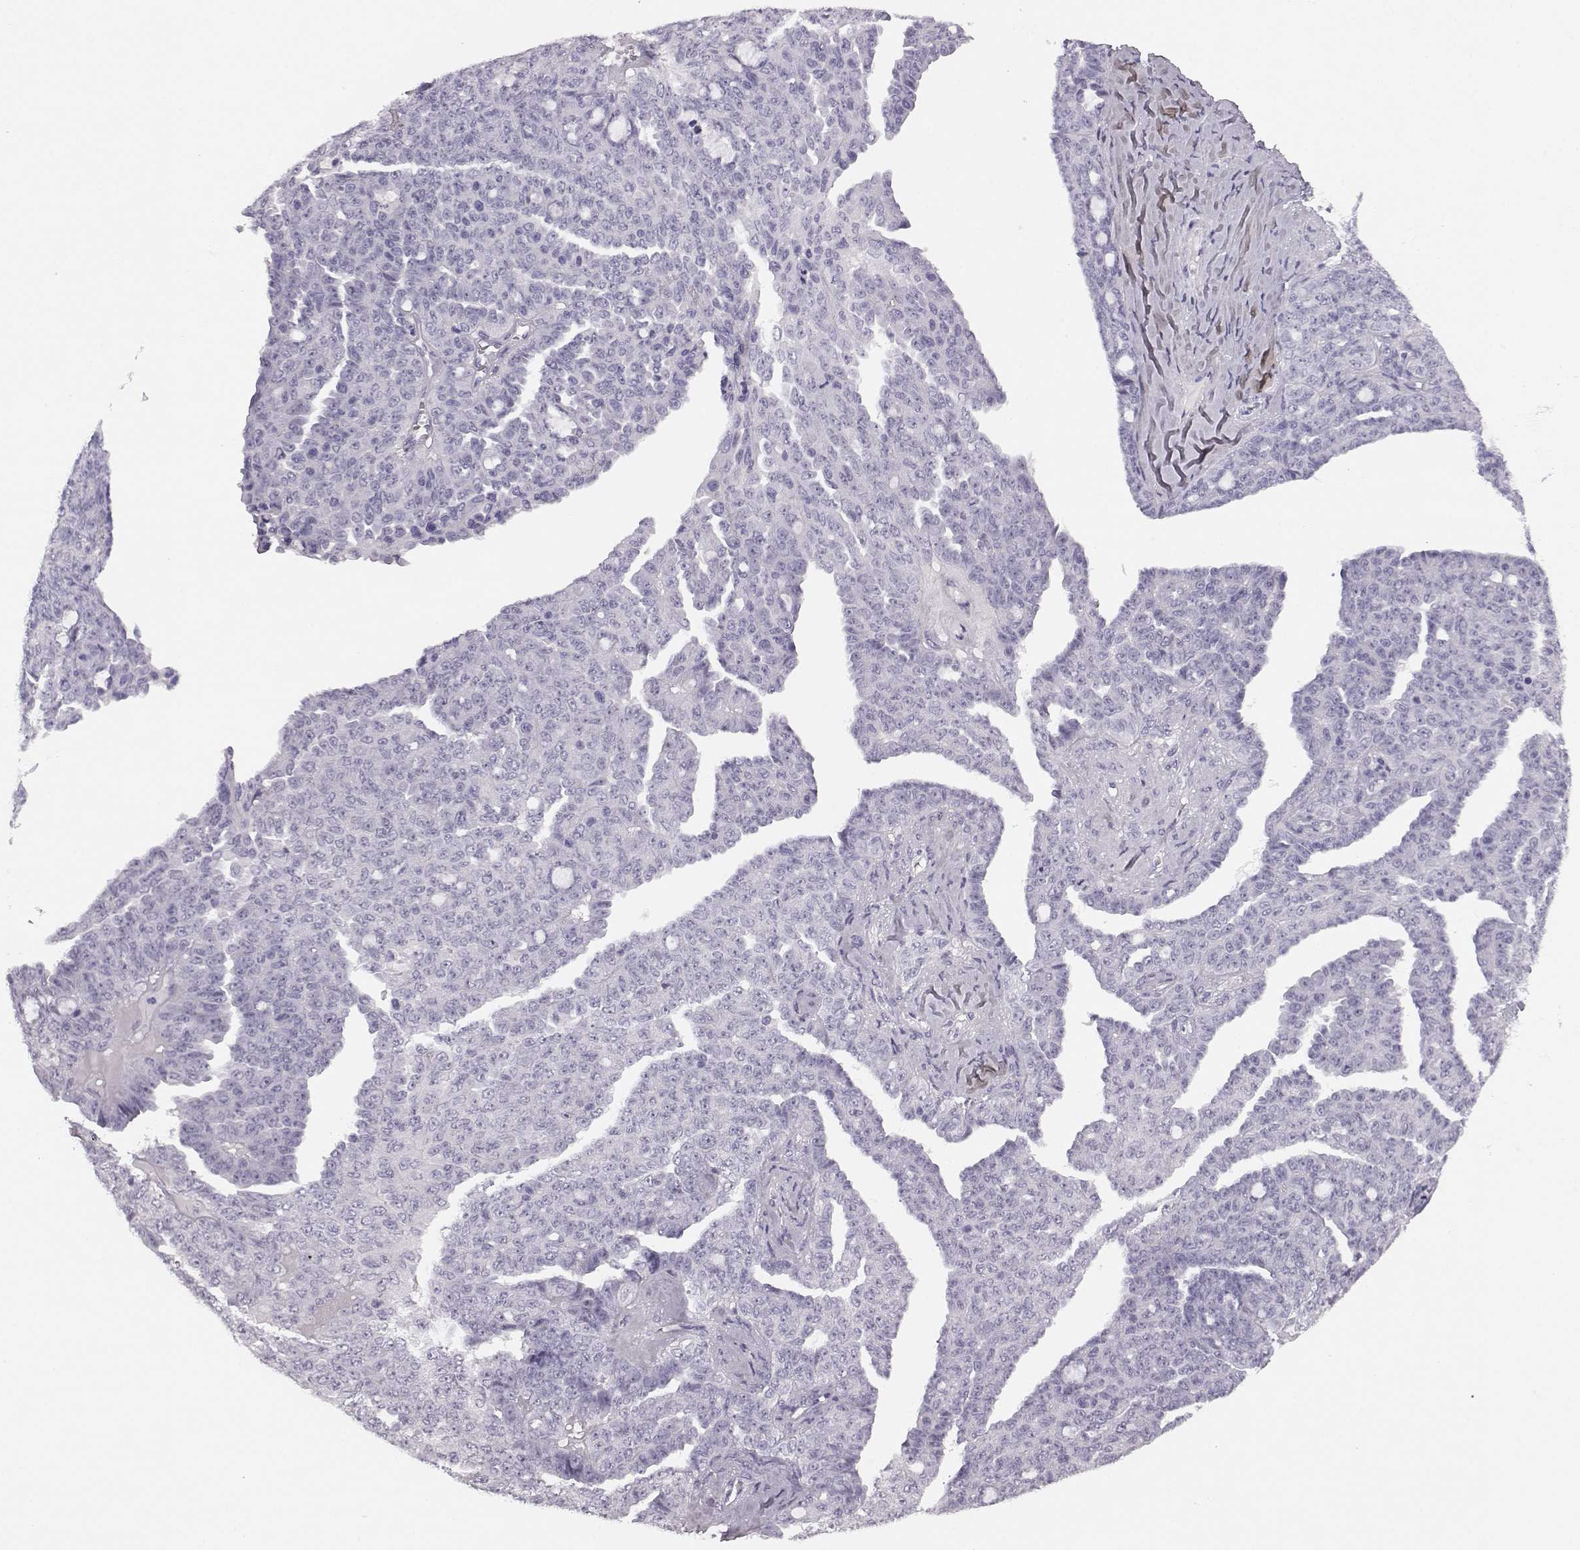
{"staining": {"intensity": "negative", "quantity": "none", "location": "none"}, "tissue": "ovarian cancer", "cell_type": "Tumor cells", "image_type": "cancer", "snomed": [{"axis": "morphology", "description": "Cystadenocarcinoma, serous, NOS"}, {"axis": "topography", "description": "Ovary"}], "caption": "IHC histopathology image of ovarian cancer (serous cystadenocarcinoma) stained for a protein (brown), which demonstrates no expression in tumor cells. Brightfield microscopy of immunohistochemistry stained with DAB (brown) and hematoxylin (blue), captured at high magnification.", "gene": "BFSP2", "patient": {"sex": "female", "age": 71}}